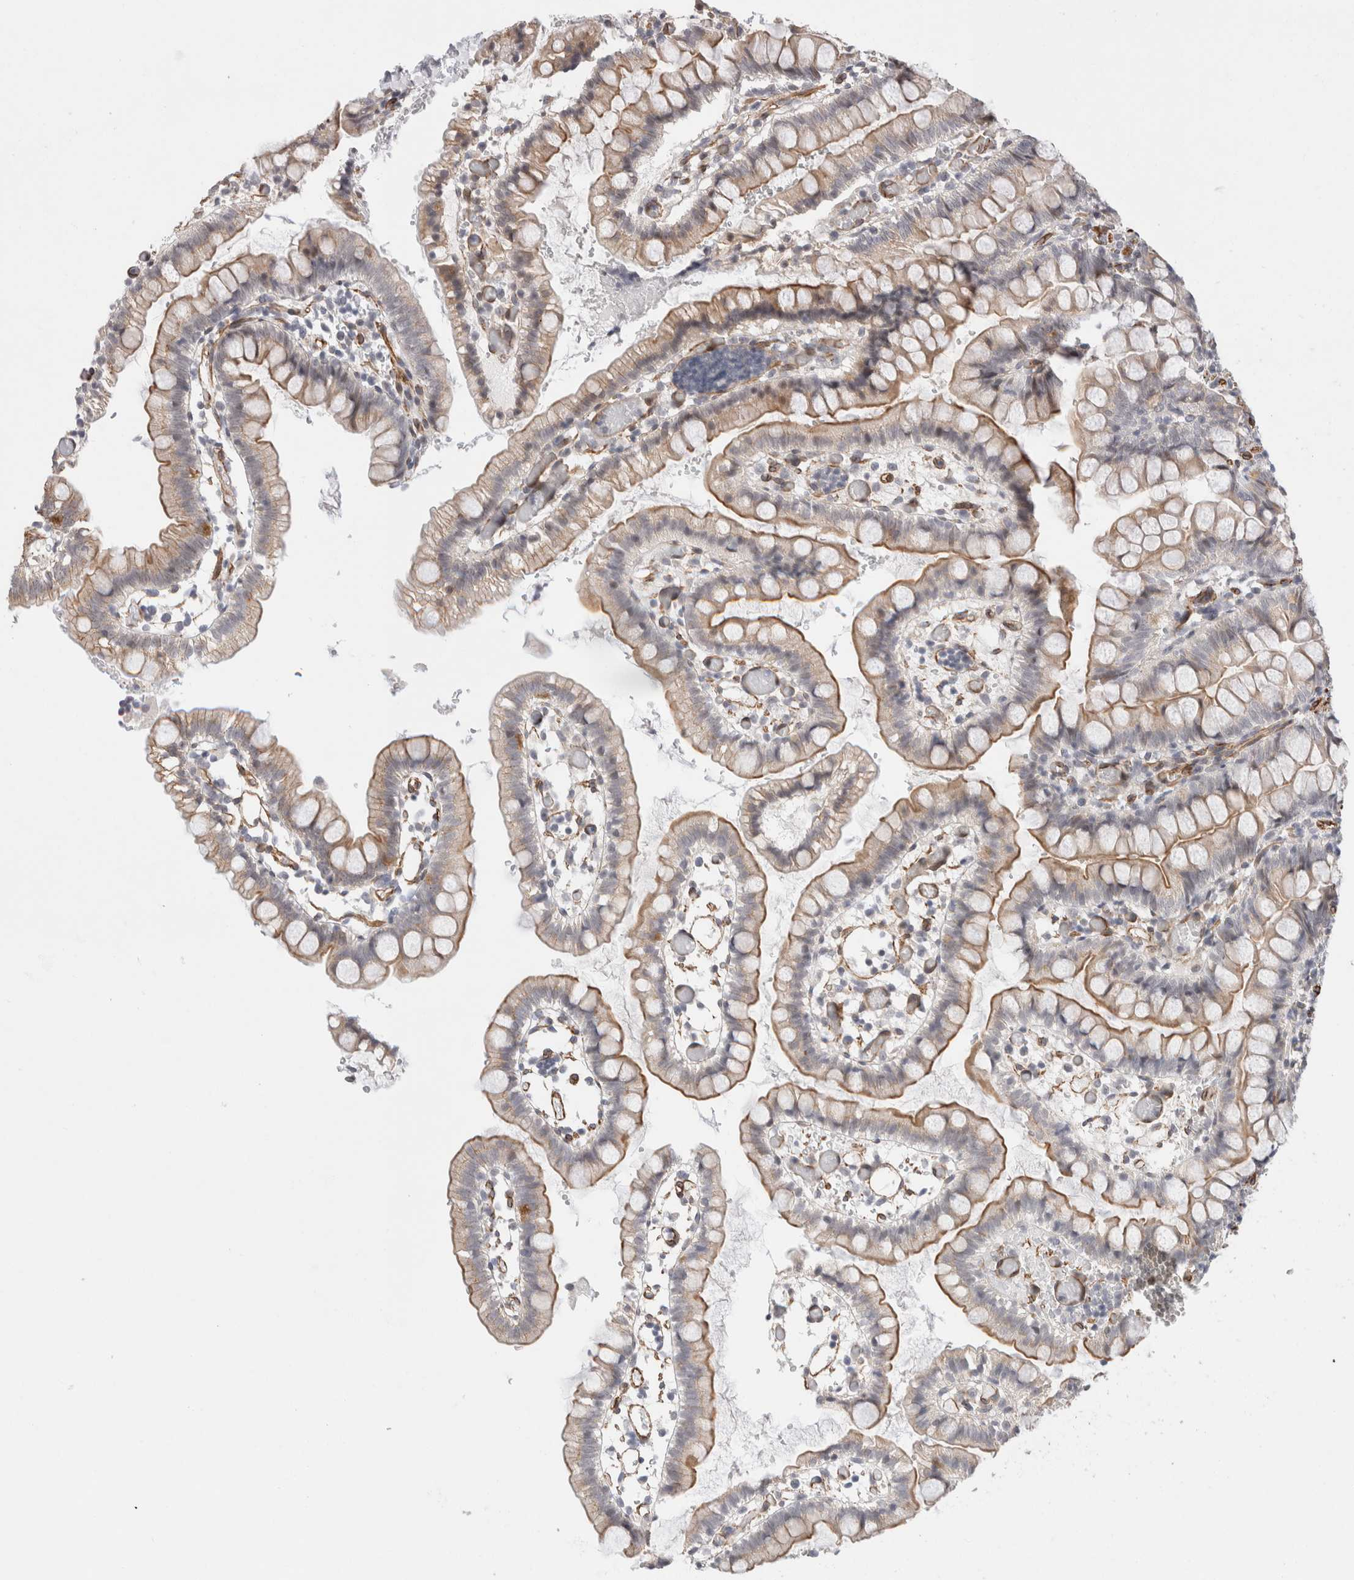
{"staining": {"intensity": "moderate", "quantity": "25%-75%", "location": "cytoplasmic/membranous"}, "tissue": "small intestine", "cell_type": "Glandular cells", "image_type": "normal", "snomed": [{"axis": "morphology", "description": "Normal tissue, NOS"}, {"axis": "morphology", "description": "Developmental malformation"}, {"axis": "topography", "description": "Small intestine"}], "caption": "Protein analysis of normal small intestine displays moderate cytoplasmic/membranous staining in approximately 25%-75% of glandular cells. Nuclei are stained in blue.", "gene": "CAAP1", "patient": {"sex": "male"}}